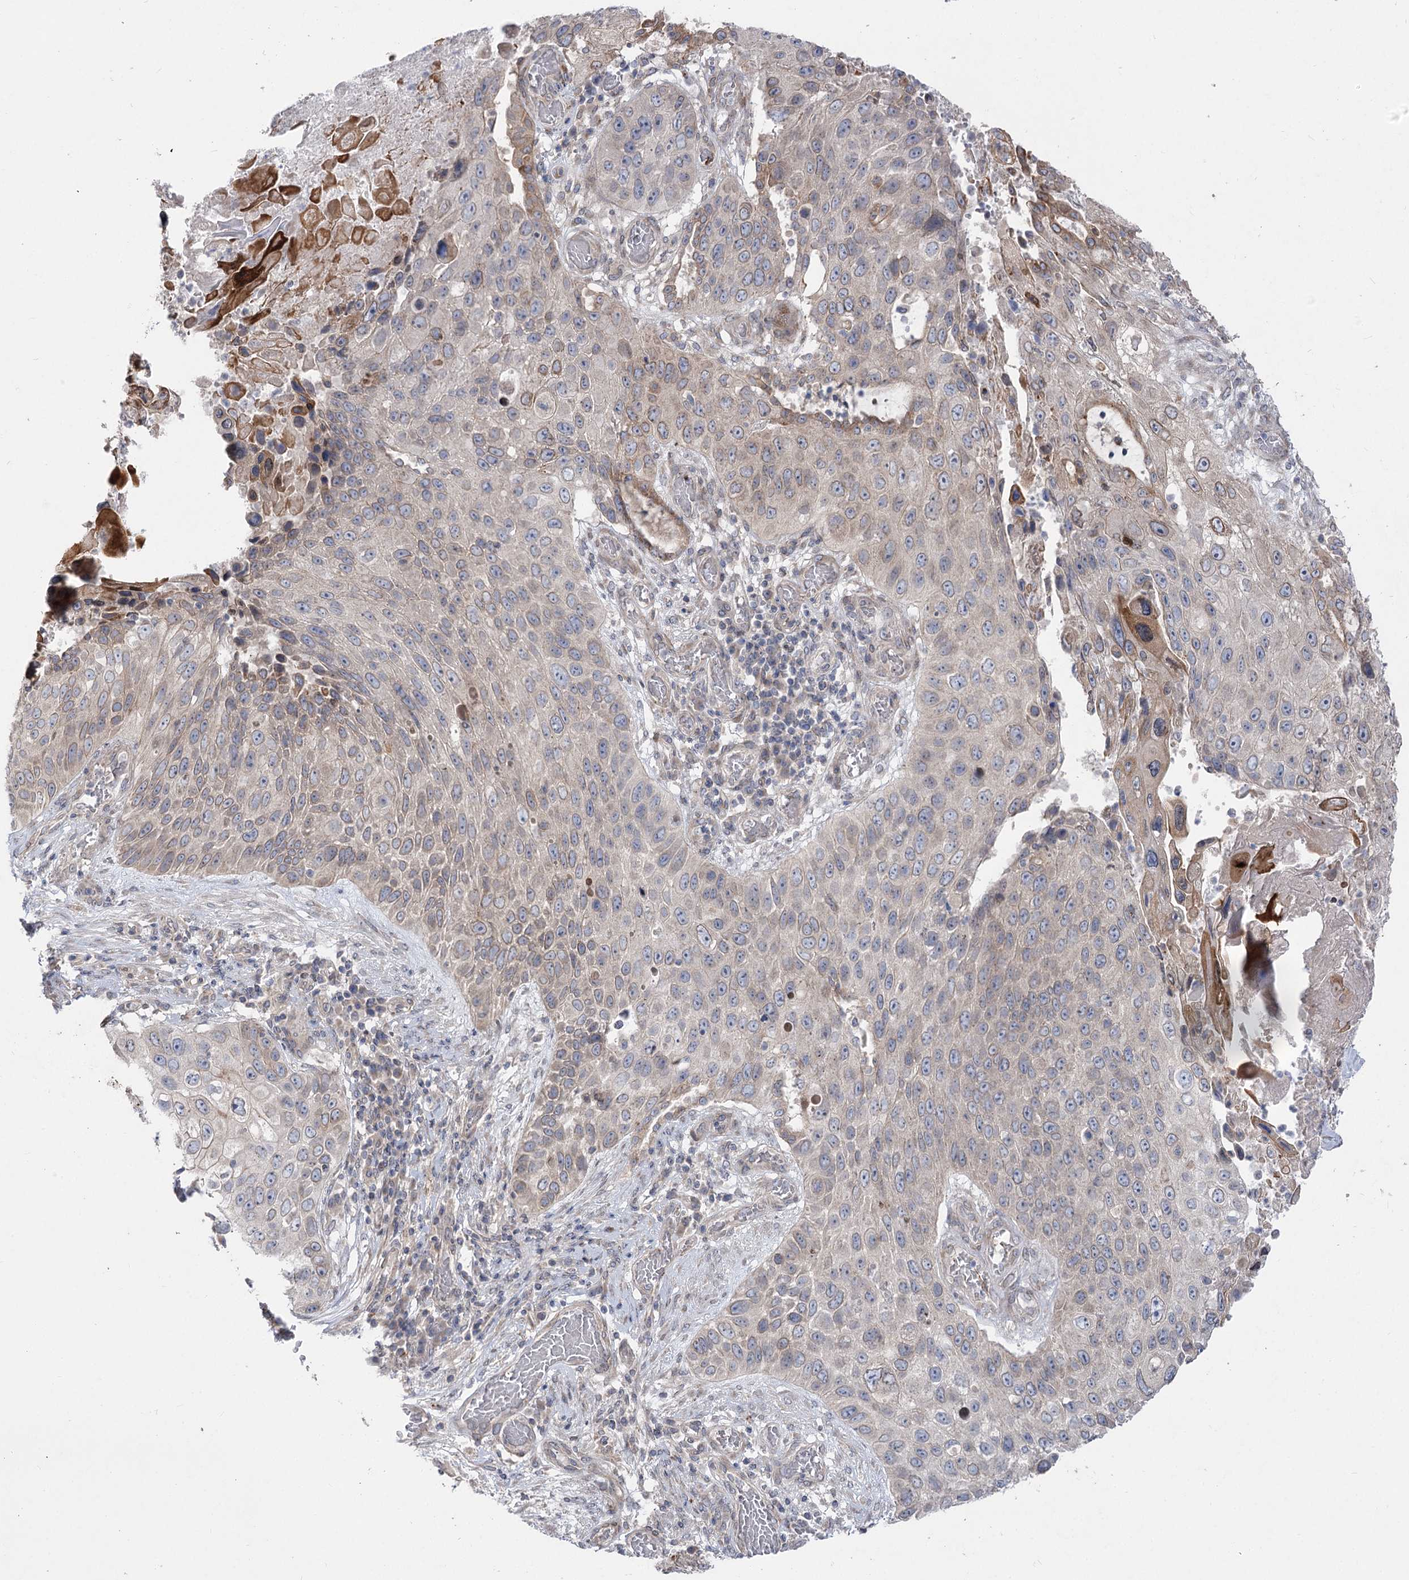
{"staining": {"intensity": "moderate", "quantity": "25%-75%", "location": "cytoplasmic/membranous"}, "tissue": "lung cancer", "cell_type": "Tumor cells", "image_type": "cancer", "snomed": [{"axis": "morphology", "description": "Squamous cell carcinoma, NOS"}, {"axis": "topography", "description": "Lung"}], "caption": "This photomicrograph demonstrates immunohistochemistry staining of lung cancer, with medium moderate cytoplasmic/membranous expression in approximately 25%-75% of tumor cells.", "gene": "SH3BP5L", "patient": {"sex": "male", "age": 61}}